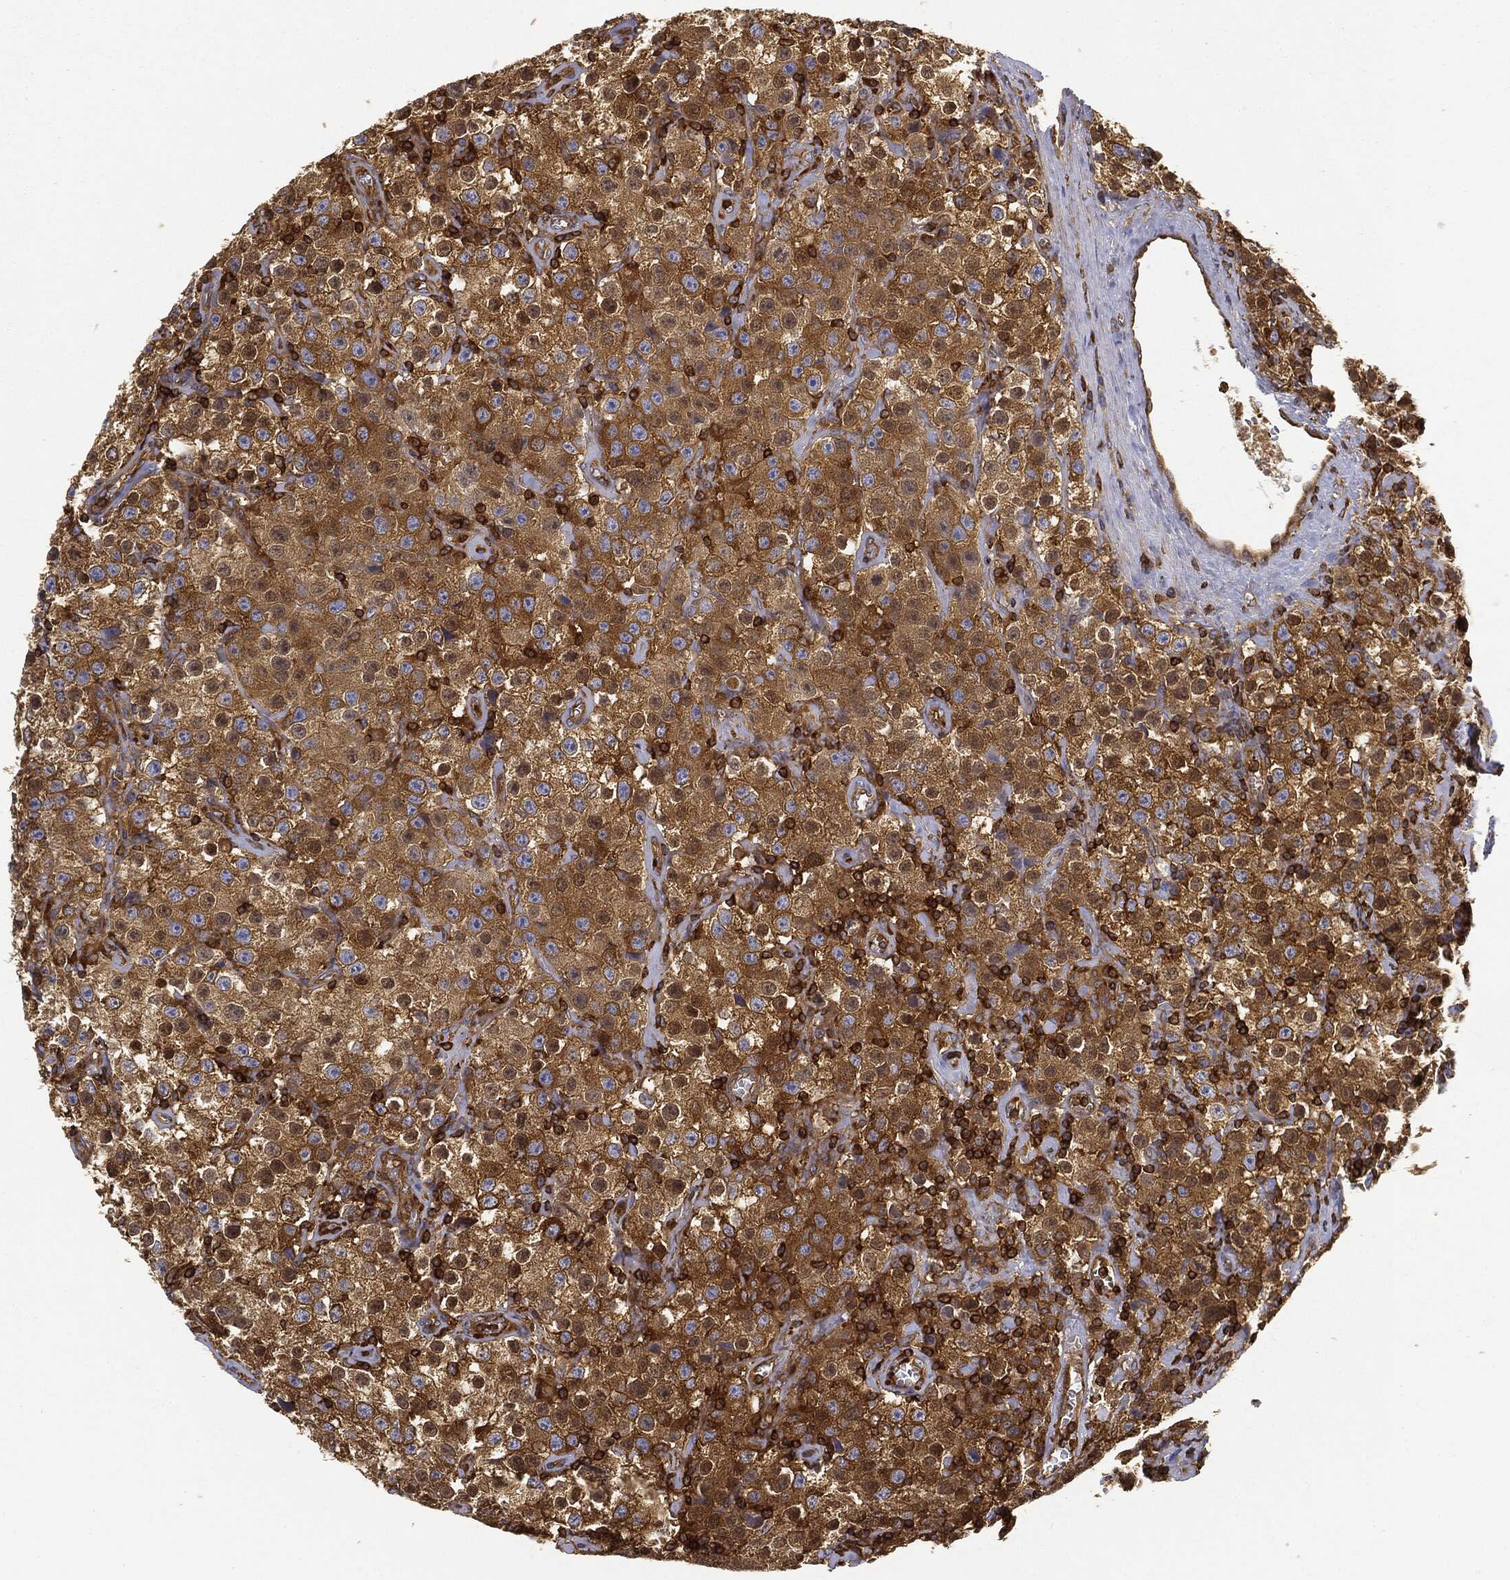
{"staining": {"intensity": "strong", "quantity": "25%-75%", "location": "cytoplasmic/membranous"}, "tissue": "testis cancer", "cell_type": "Tumor cells", "image_type": "cancer", "snomed": [{"axis": "morphology", "description": "Seminoma, NOS"}, {"axis": "topography", "description": "Testis"}], "caption": "The image exhibits a brown stain indicating the presence of a protein in the cytoplasmic/membranous of tumor cells in testis cancer (seminoma).", "gene": "WDR1", "patient": {"sex": "male", "age": 52}}